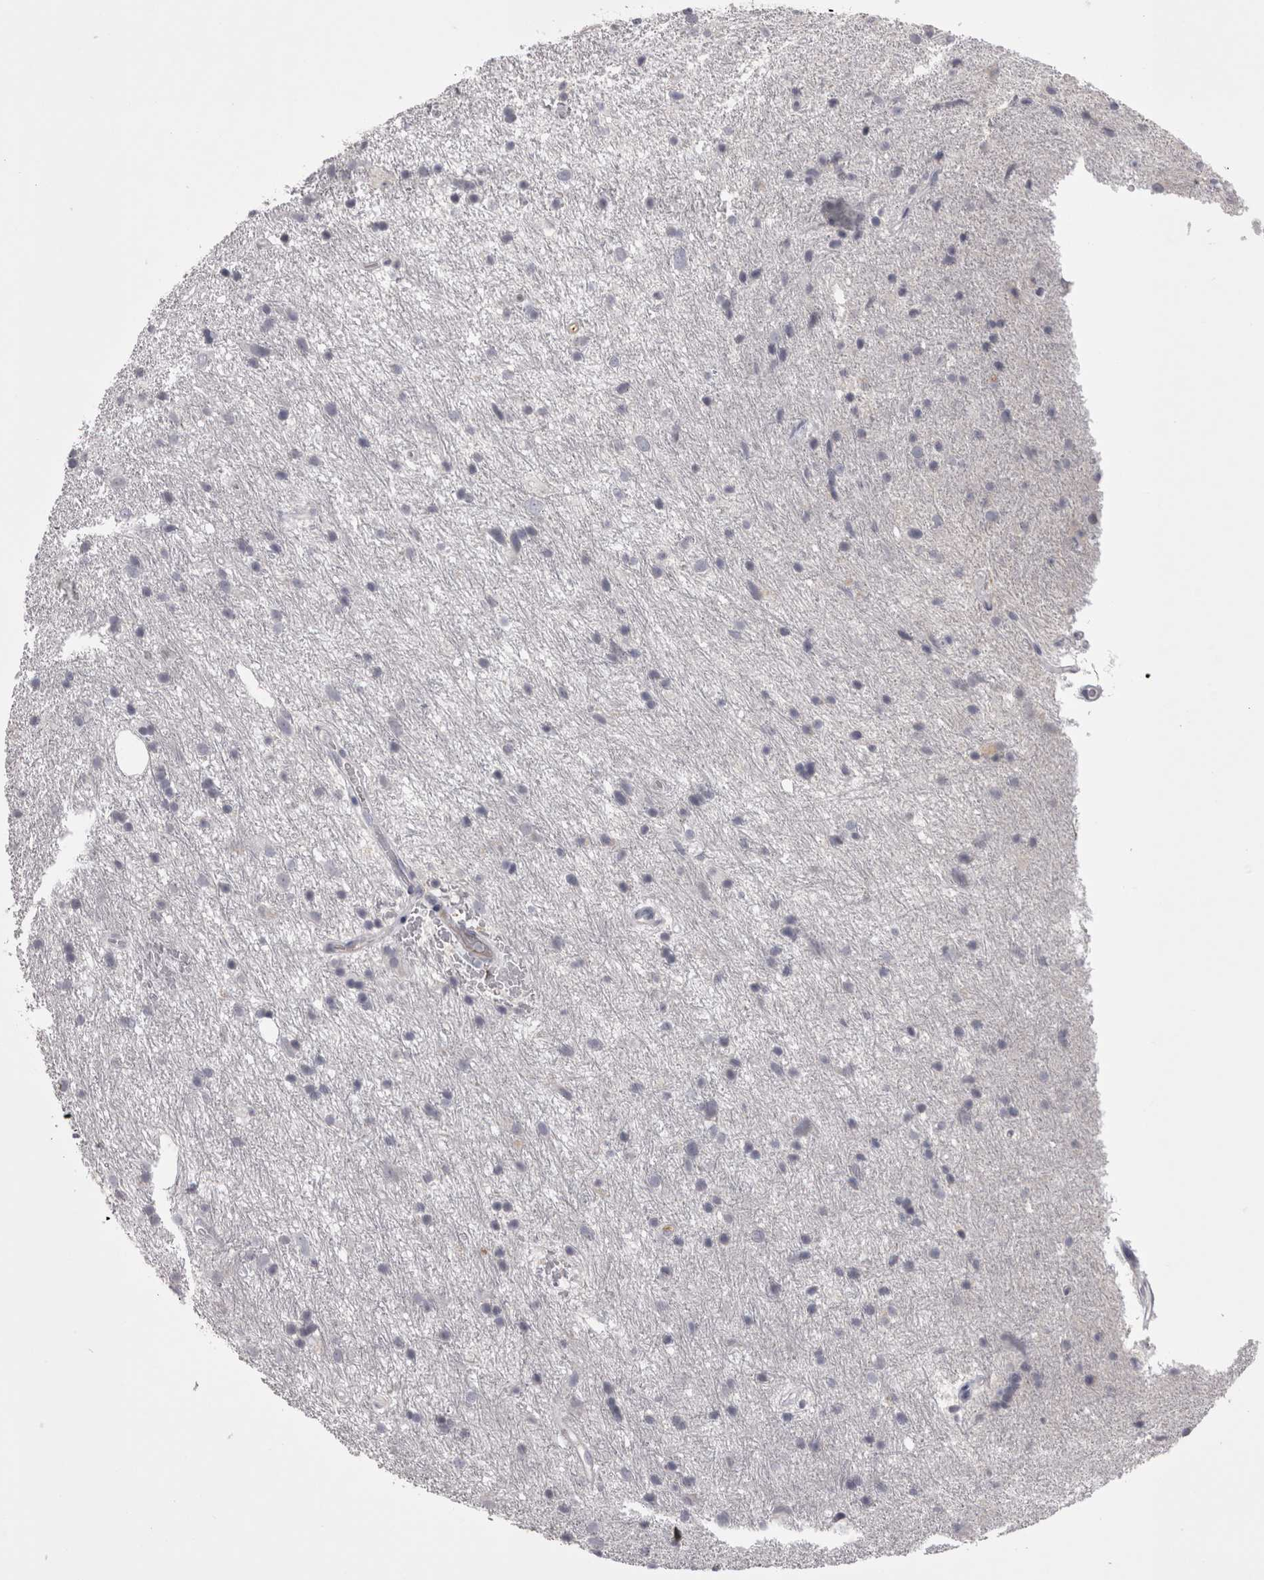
{"staining": {"intensity": "negative", "quantity": "none", "location": "none"}, "tissue": "glioma", "cell_type": "Tumor cells", "image_type": "cancer", "snomed": [{"axis": "morphology", "description": "Glioma, malignant, Low grade"}, {"axis": "topography", "description": "Brain"}], "caption": "Immunohistochemistry (IHC) image of human glioma stained for a protein (brown), which demonstrates no expression in tumor cells.", "gene": "SAA4", "patient": {"sex": "male", "age": 77}}